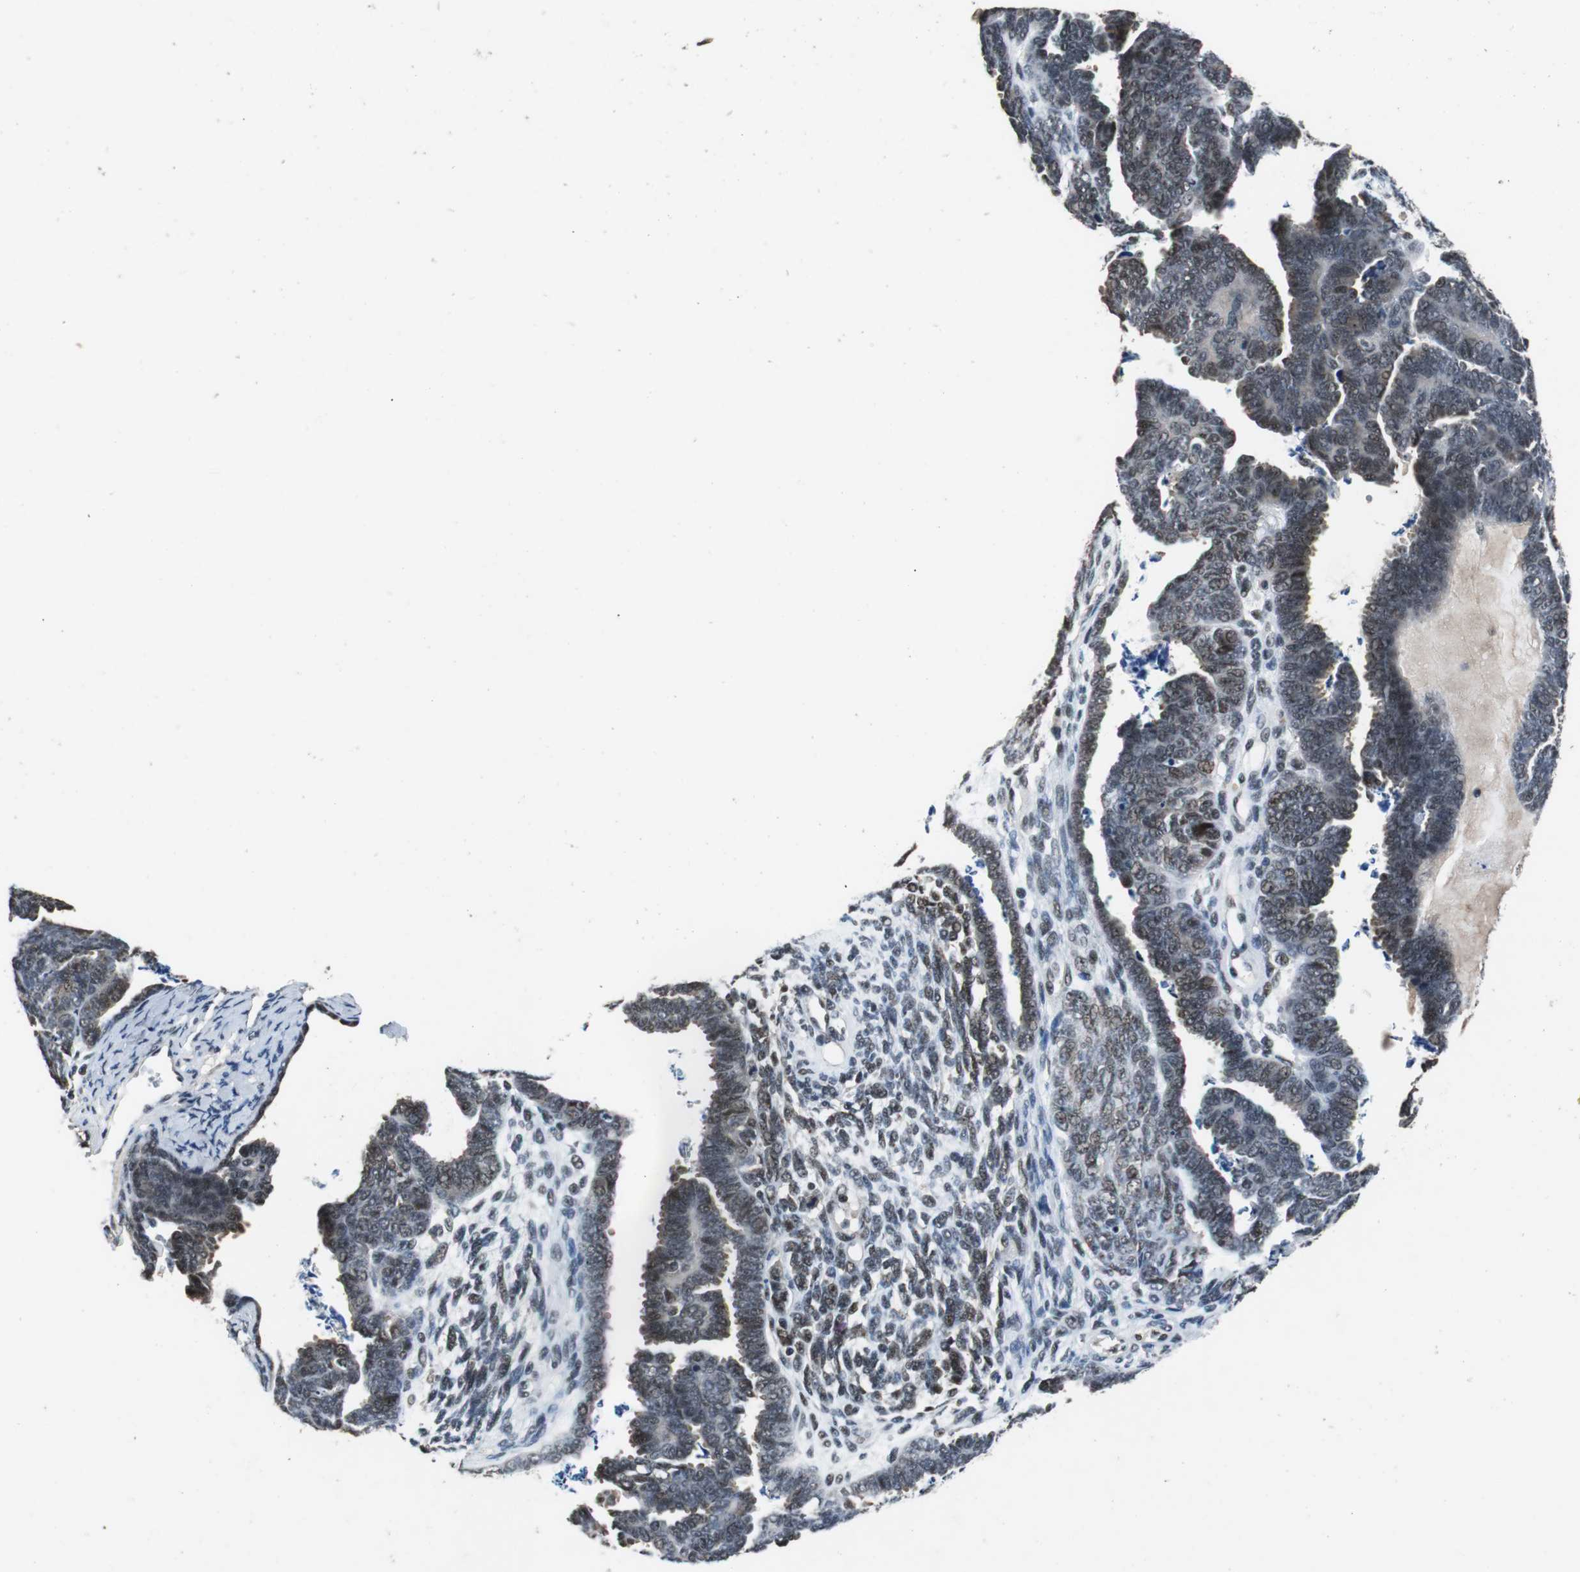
{"staining": {"intensity": "weak", "quantity": "25%-75%", "location": "nuclear"}, "tissue": "endometrial cancer", "cell_type": "Tumor cells", "image_type": "cancer", "snomed": [{"axis": "morphology", "description": "Neoplasm, malignant, NOS"}, {"axis": "topography", "description": "Endometrium"}], "caption": "Tumor cells exhibit low levels of weak nuclear expression in about 25%-75% of cells in human malignant neoplasm (endometrial).", "gene": "USP28", "patient": {"sex": "female", "age": 74}}